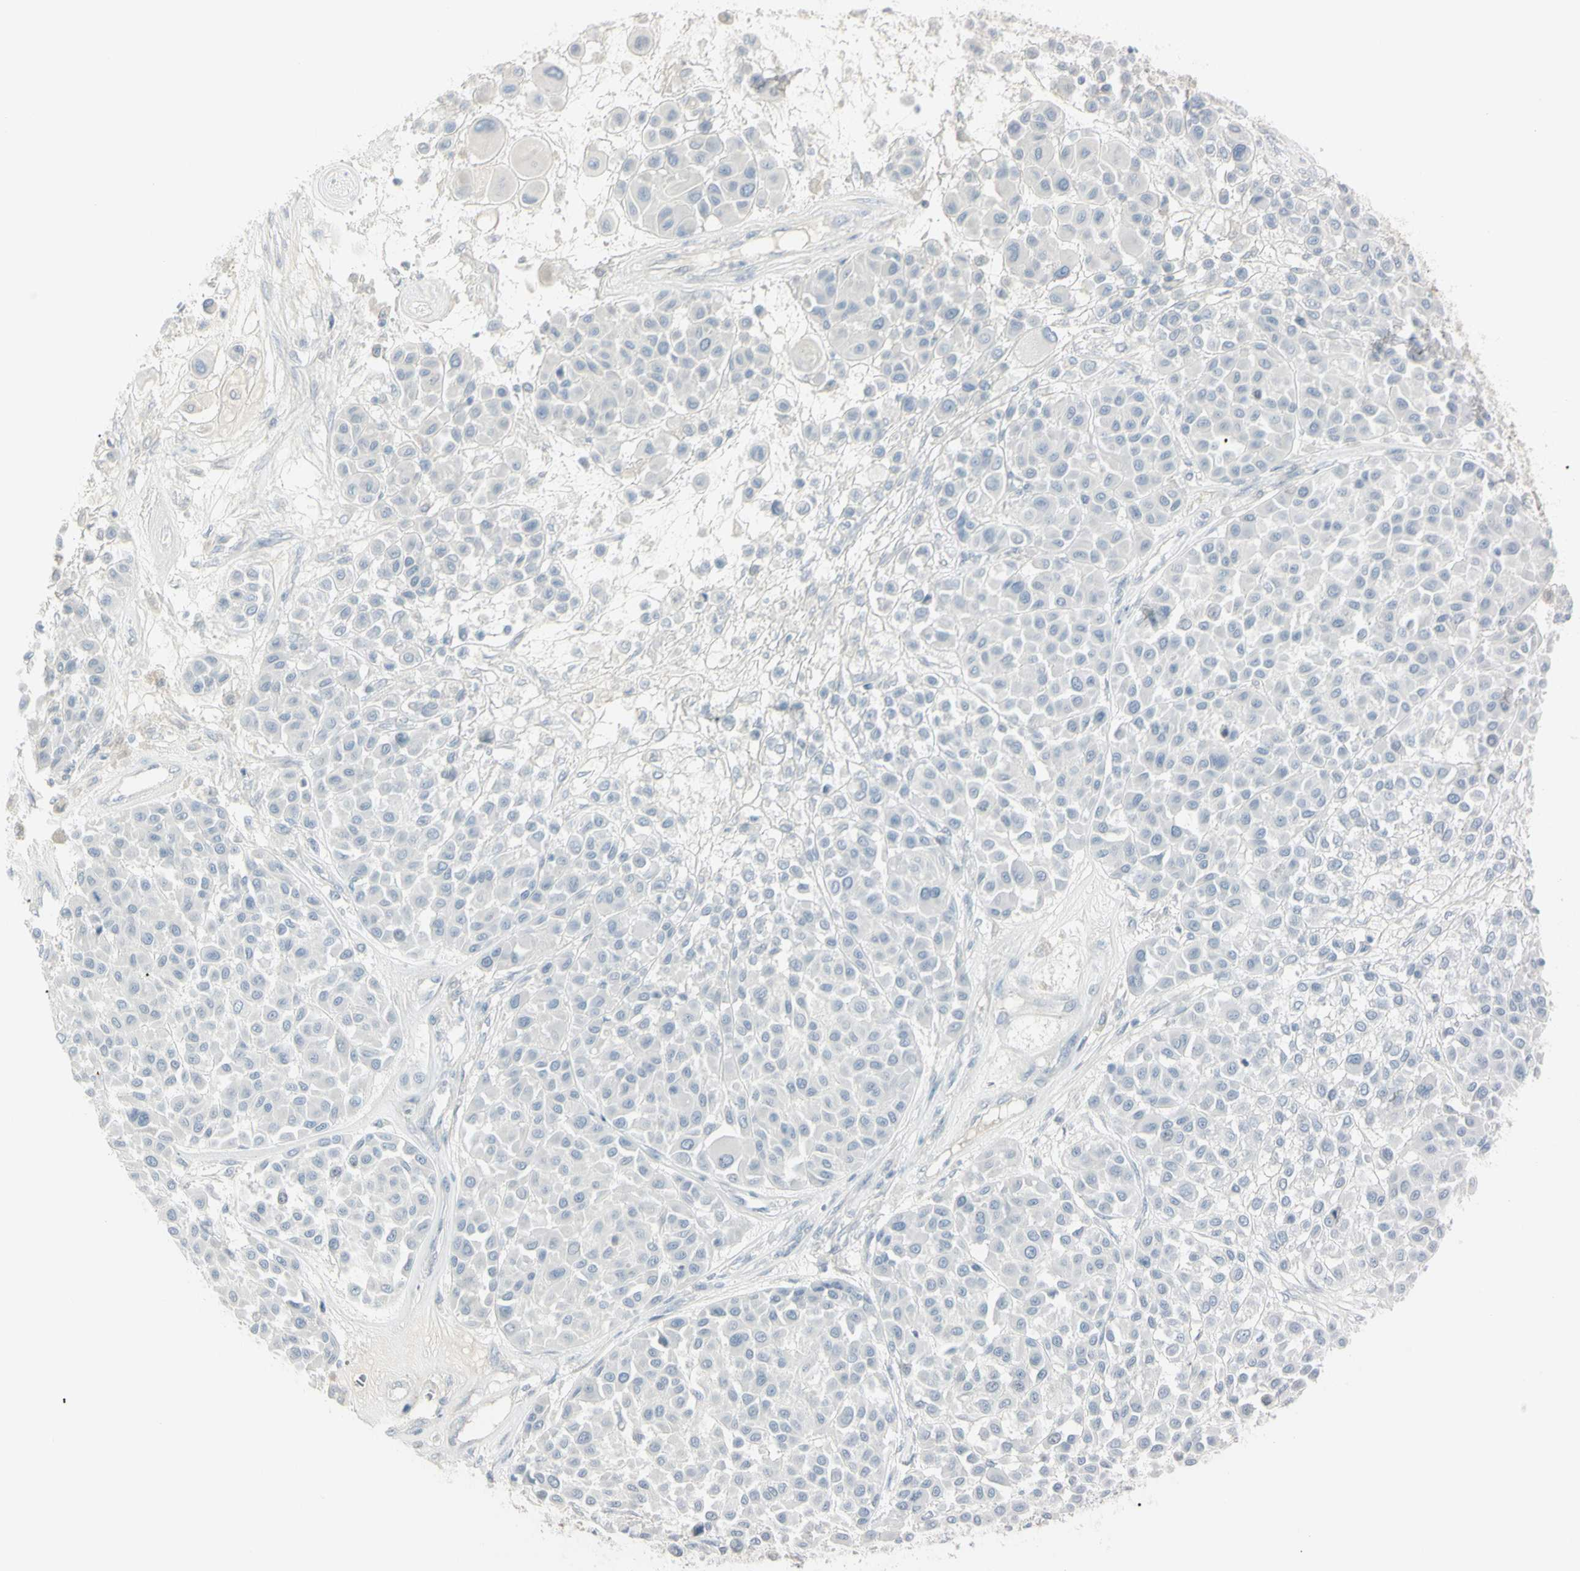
{"staining": {"intensity": "negative", "quantity": "none", "location": "none"}, "tissue": "melanoma", "cell_type": "Tumor cells", "image_type": "cancer", "snomed": [{"axis": "morphology", "description": "Malignant melanoma, Metastatic site"}, {"axis": "topography", "description": "Soft tissue"}], "caption": "IHC histopathology image of human melanoma stained for a protein (brown), which exhibits no positivity in tumor cells.", "gene": "PIP", "patient": {"sex": "male", "age": 41}}